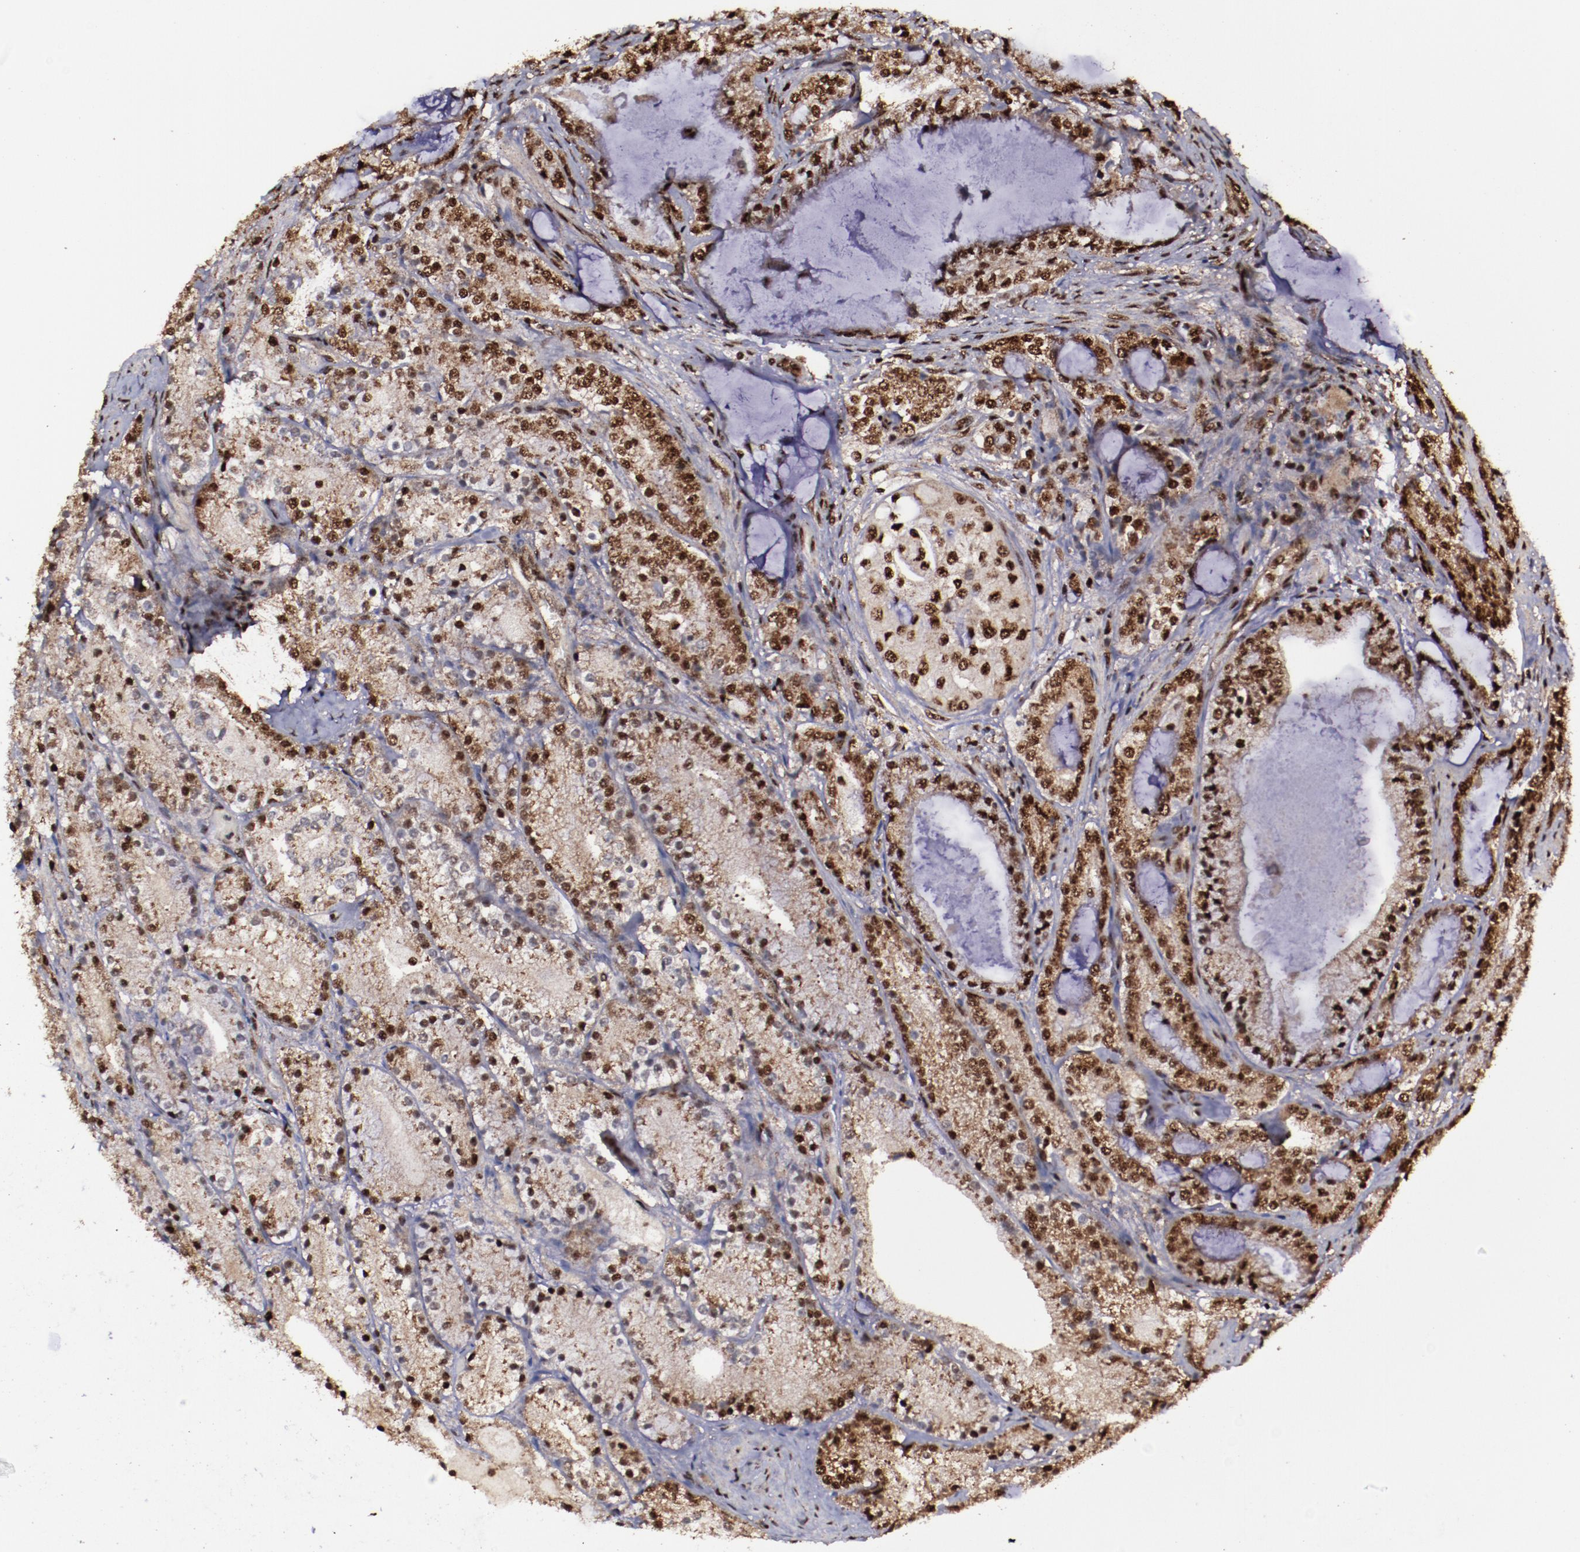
{"staining": {"intensity": "moderate", "quantity": ">75%", "location": "cytoplasmic/membranous,nuclear"}, "tissue": "prostate cancer", "cell_type": "Tumor cells", "image_type": "cancer", "snomed": [{"axis": "morphology", "description": "Adenocarcinoma, High grade"}, {"axis": "topography", "description": "Prostate"}], "caption": "Human prostate high-grade adenocarcinoma stained with a protein marker reveals moderate staining in tumor cells.", "gene": "SNW1", "patient": {"sex": "male", "age": 63}}